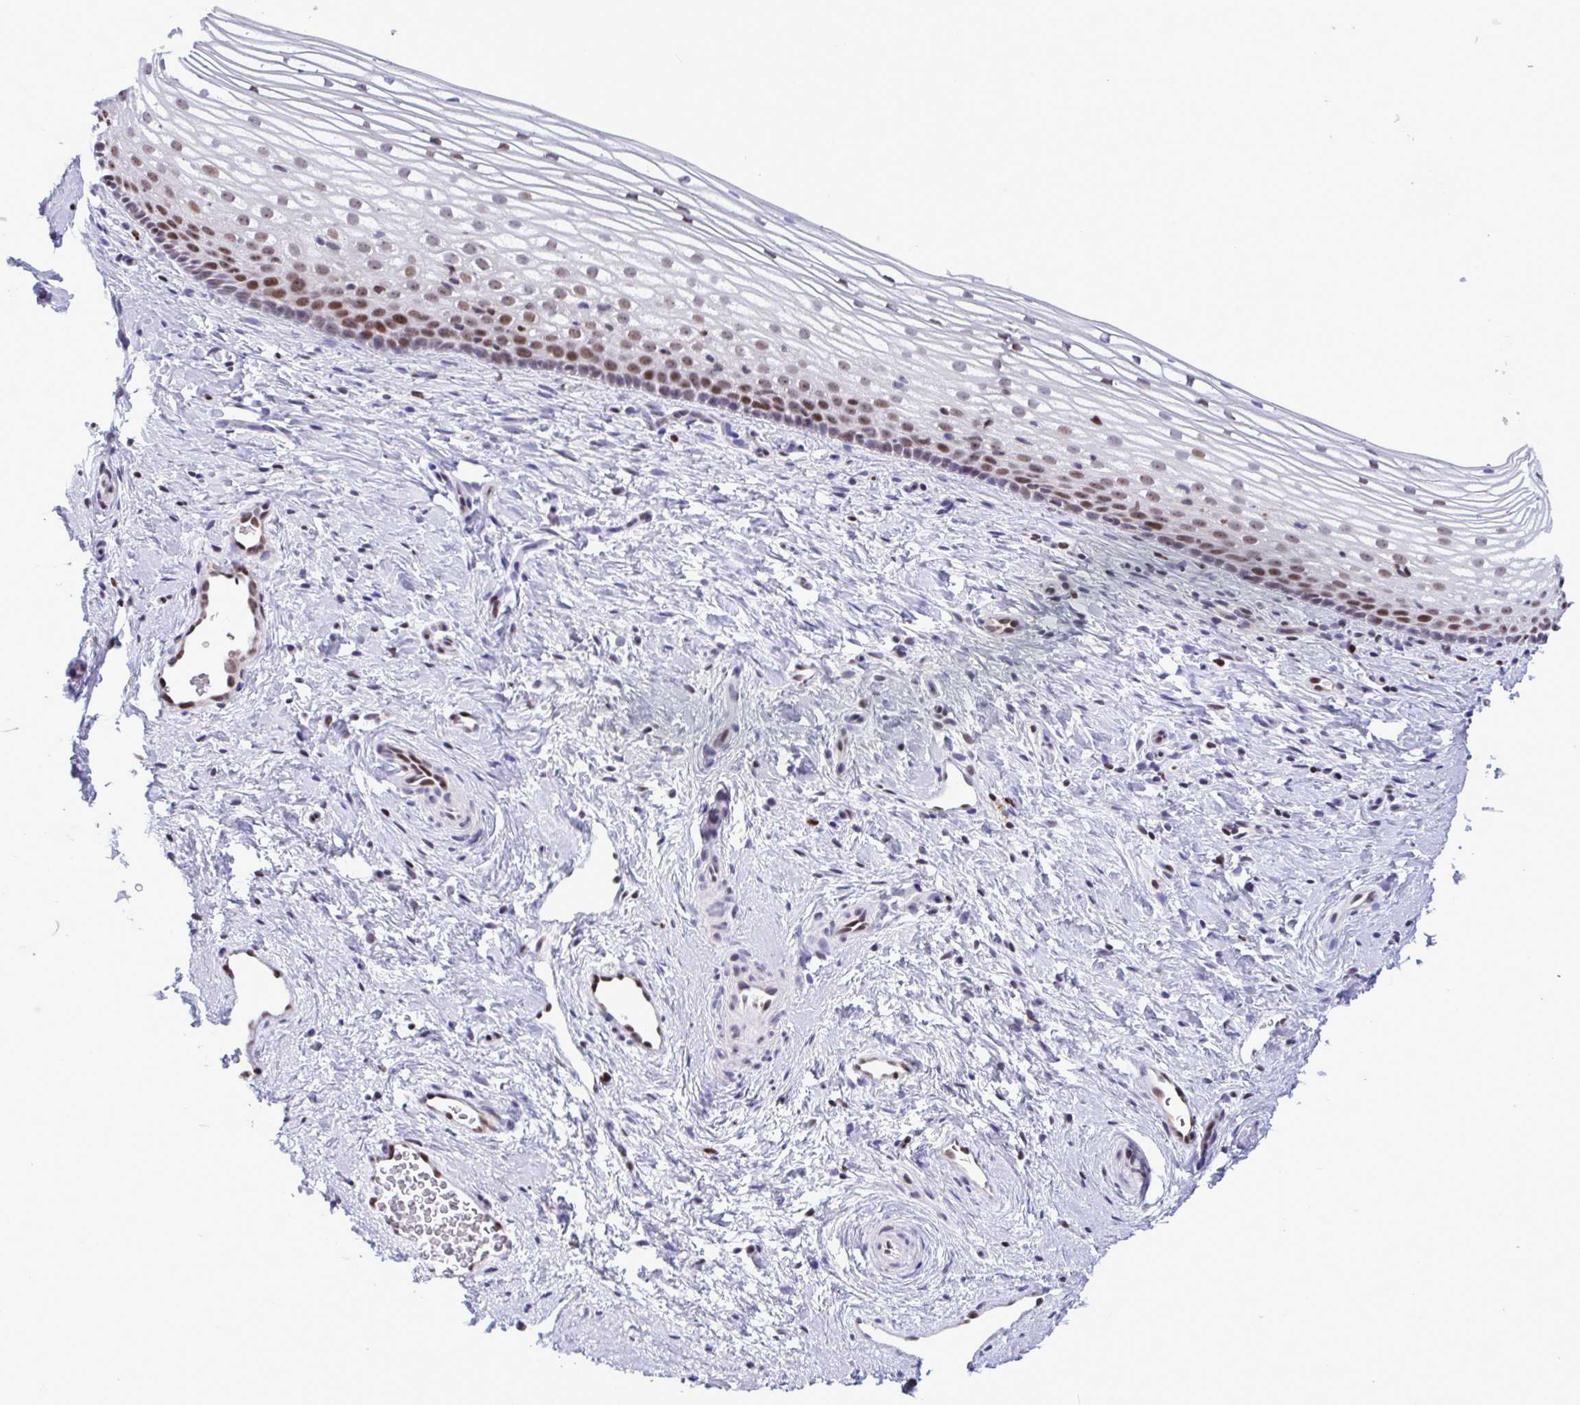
{"staining": {"intensity": "moderate", "quantity": "25%-75%", "location": "nuclear"}, "tissue": "vagina", "cell_type": "Squamous epithelial cells", "image_type": "normal", "snomed": [{"axis": "morphology", "description": "Normal tissue, NOS"}, {"axis": "topography", "description": "Vagina"}], "caption": "Immunohistochemistry (IHC) staining of unremarkable vagina, which demonstrates medium levels of moderate nuclear expression in approximately 25%-75% of squamous epithelial cells indicating moderate nuclear protein positivity. The staining was performed using DAB (brown) for protein detection and nuclei were counterstained in hematoxylin (blue).", "gene": "HMGB2", "patient": {"sex": "female", "age": 51}}